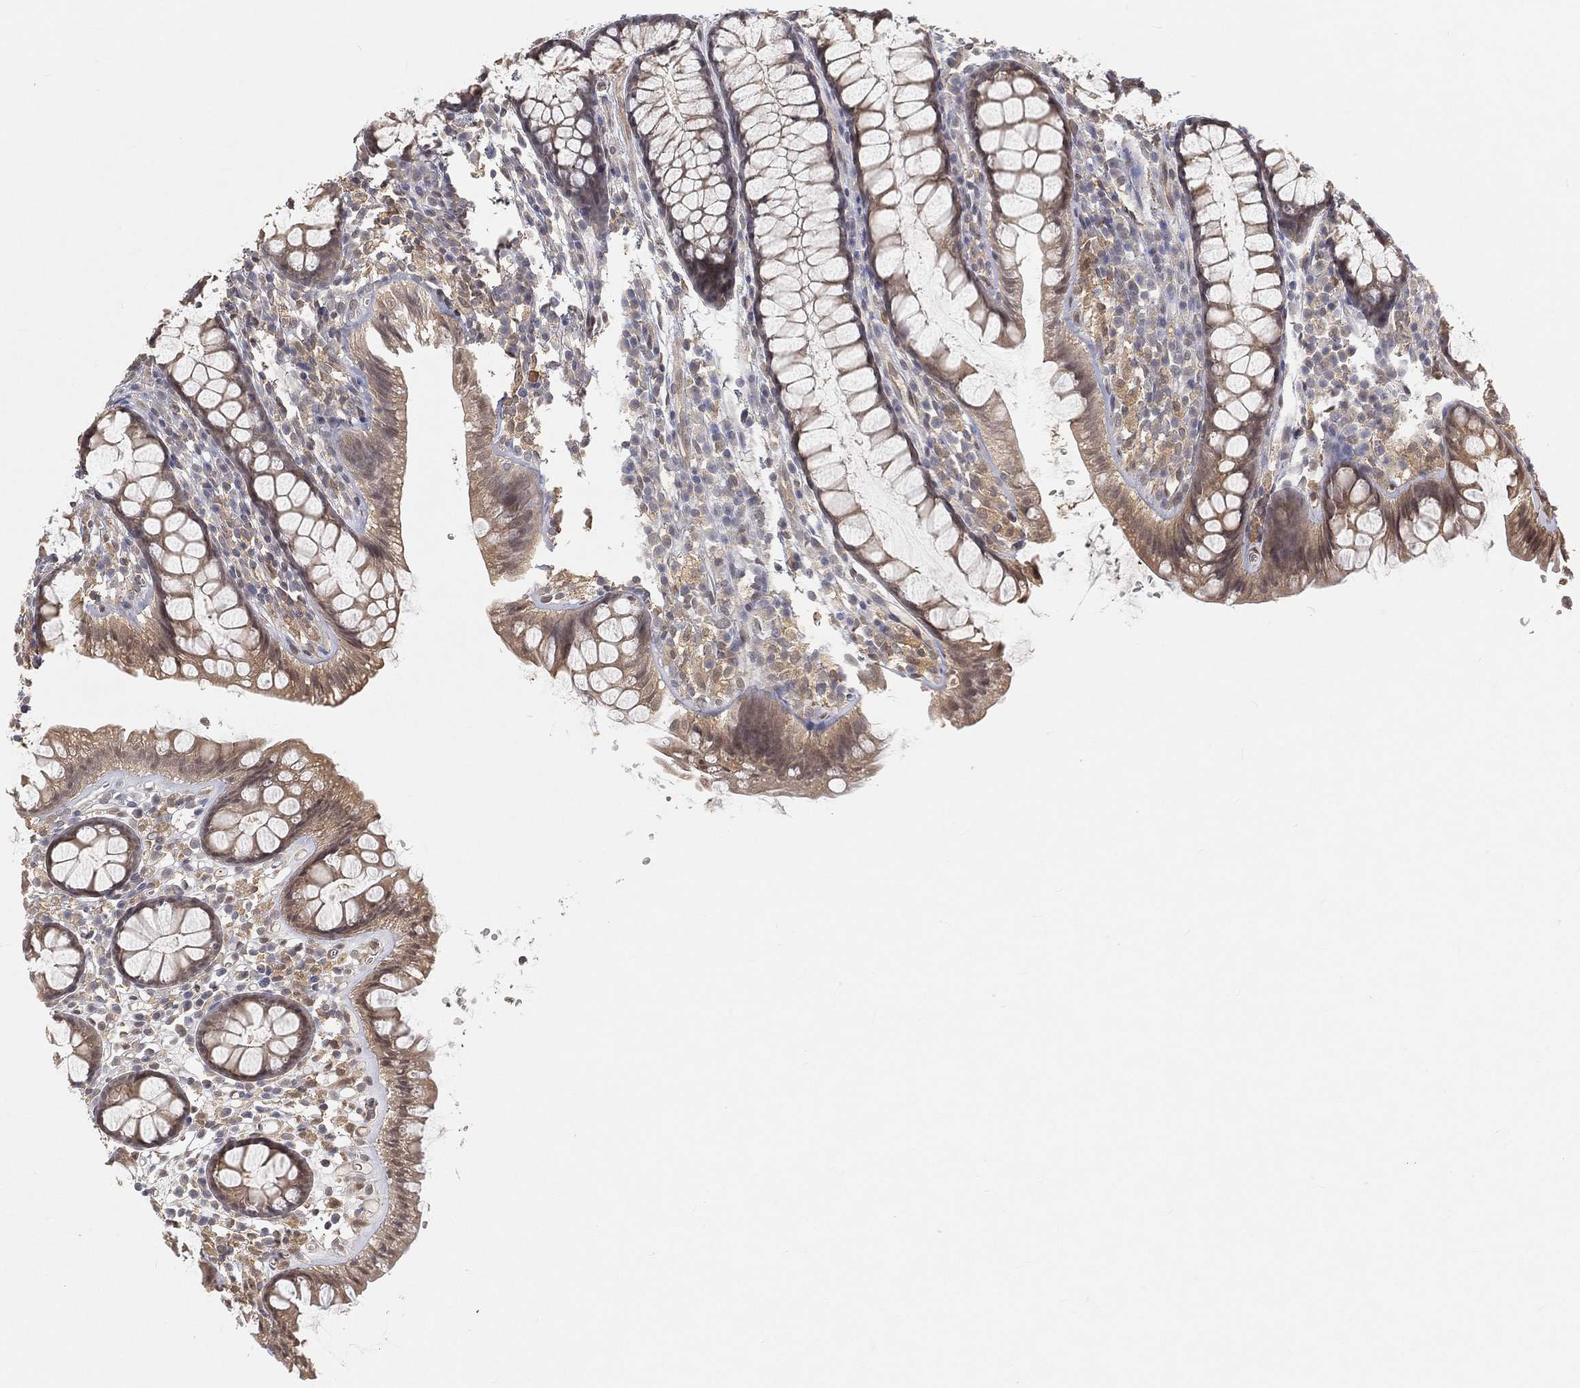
{"staining": {"intensity": "negative", "quantity": "none", "location": "none"}, "tissue": "colon", "cell_type": "Endothelial cells", "image_type": "normal", "snomed": [{"axis": "morphology", "description": "Normal tissue, NOS"}, {"axis": "topography", "description": "Colon"}], "caption": "Immunohistochemistry photomicrograph of unremarkable colon stained for a protein (brown), which exhibits no positivity in endothelial cells. (Stains: DAB (3,3'-diaminobenzidine) immunohistochemistry (IHC) with hematoxylin counter stain, Microscopy: brightfield microscopy at high magnification).", "gene": "MAPK1", "patient": {"sex": "male", "age": 76}}